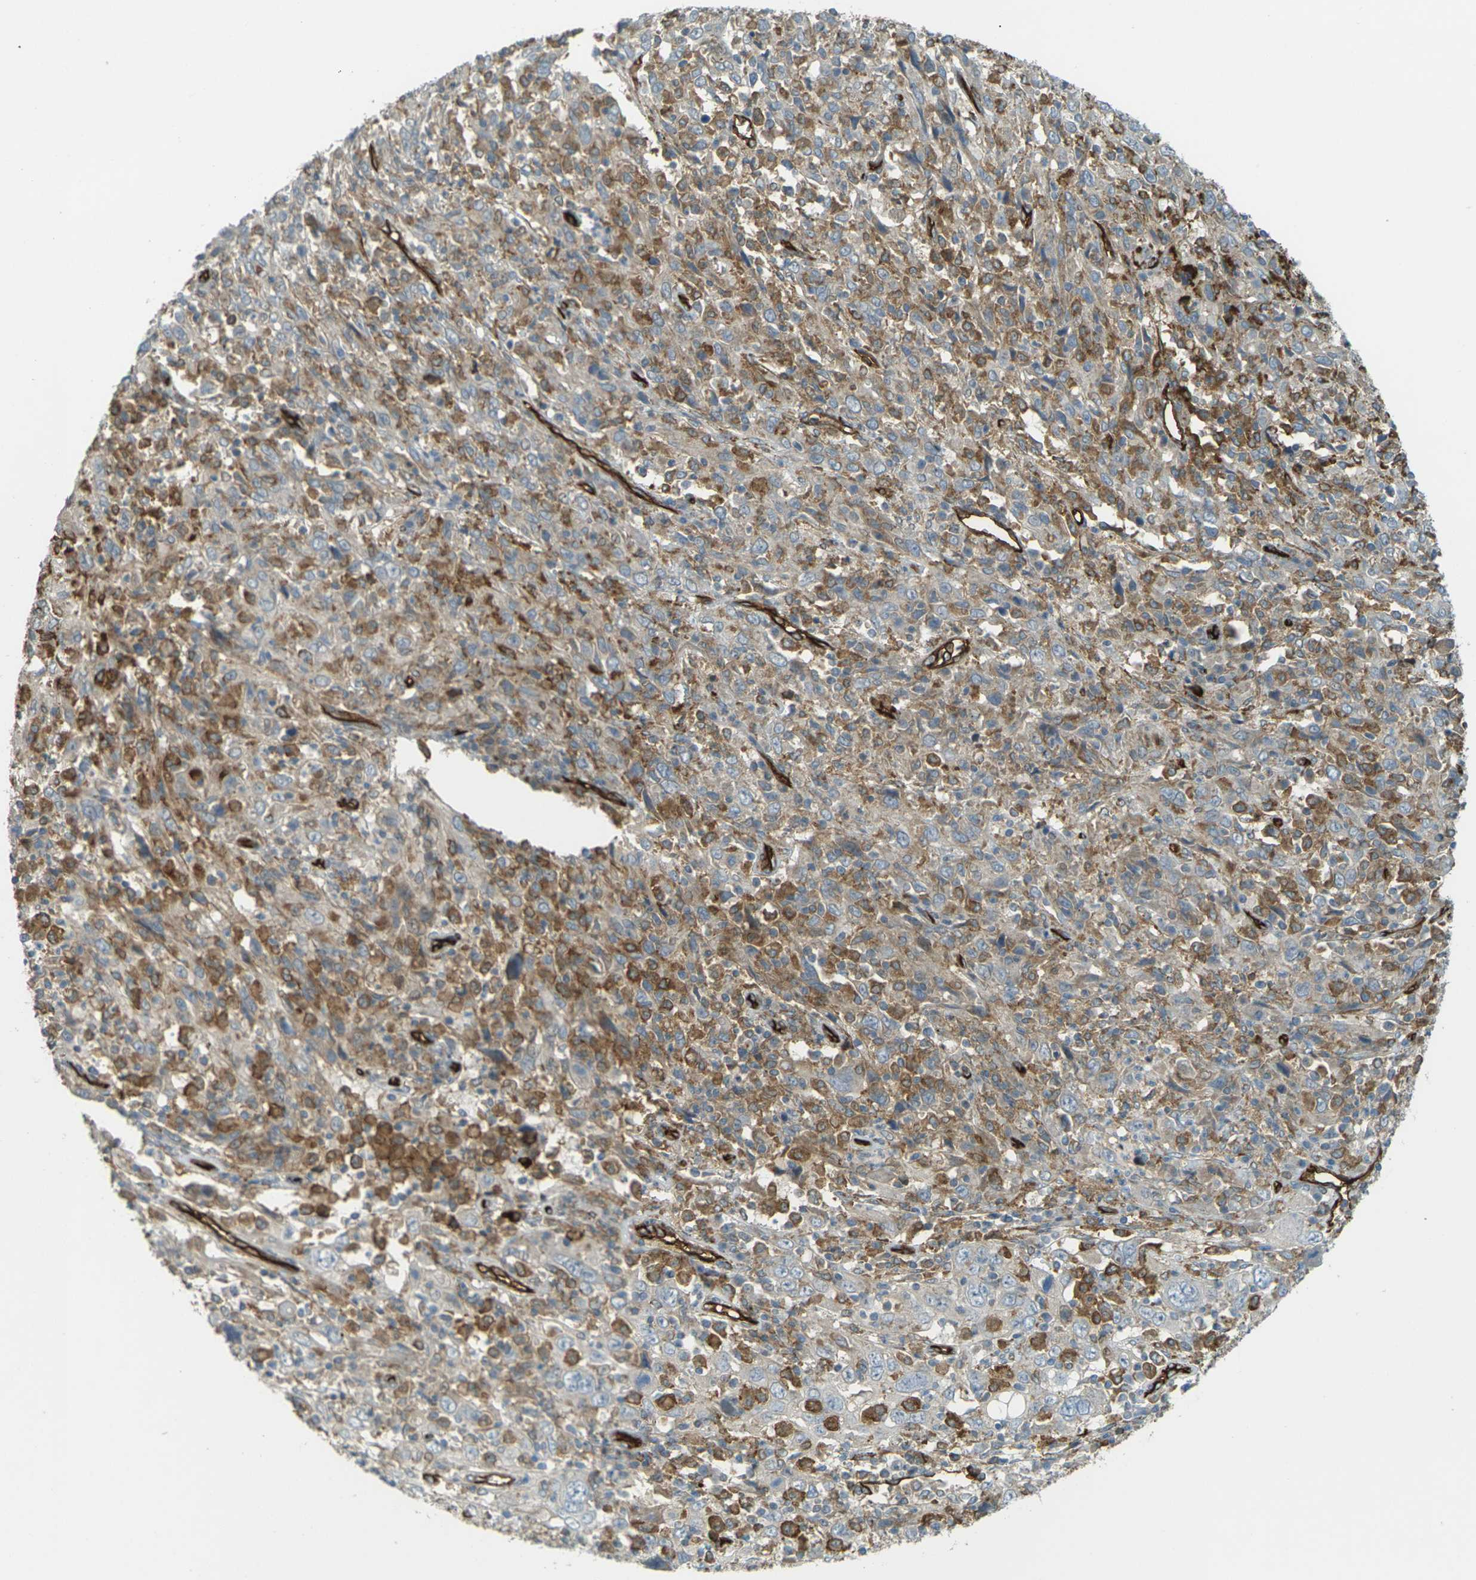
{"staining": {"intensity": "moderate", "quantity": ">75%", "location": "cytoplasmic/membranous"}, "tissue": "cervical cancer", "cell_type": "Tumor cells", "image_type": "cancer", "snomed": [{"axis": "morphology", "description": "Squamous cell carcinoma, NOS"}, {"axis": "topography", "description": "Cervix"}], "caption": "Cervical cancer was stained to show a protein in brown. There is medium levels of moderate cytoplasmic/membranous staining in approximately >75% of tumor cells.", "gene": "S1PR1", "patient": {"sex": "female", "age": 46}}